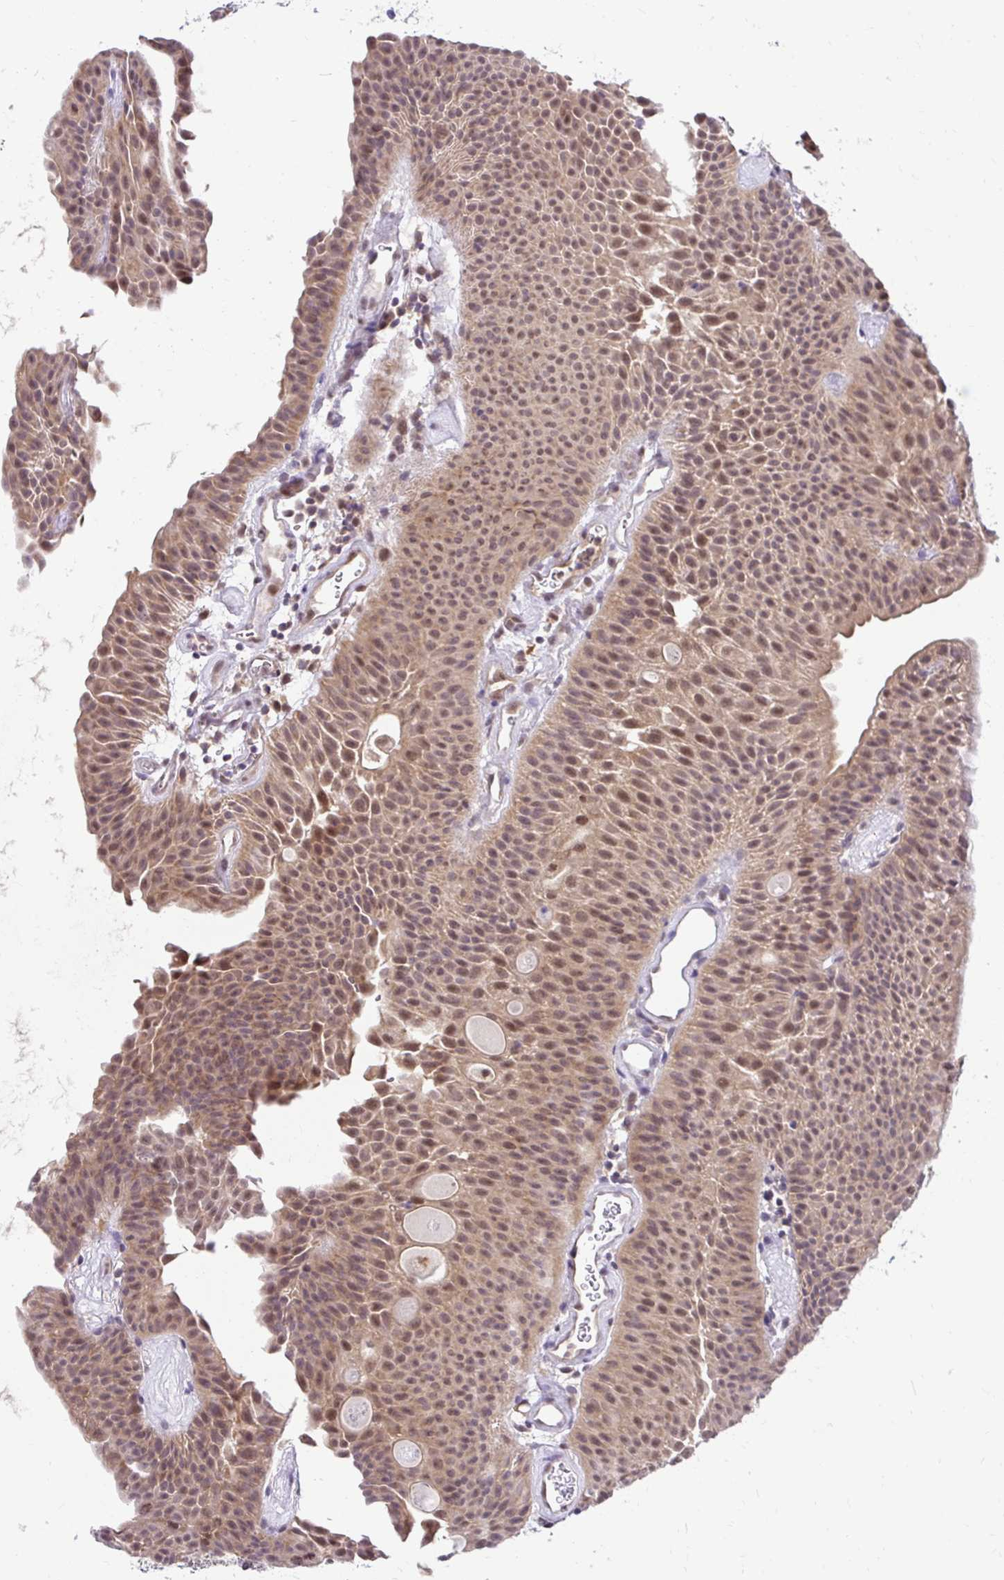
{"staining": {"intensity": "moderate", "quantity": ">75%", "location": "cytoplasmic/membranous,nuclear"}, "tissue": "urothelial cancer", "cell_type": "Tumor cells", "image_type": "cancer", "snomed": [{"axis": "morphology", "description": "Urothelial carcinoma, Low grade"}, {"axis": "topography", "description": "Urinary bladder"}], "caption": "Urothelial cancer was stained to show a protein in brown. There is medium levels of moderate cytoplasmic/membranous and nuclear staining in about >75% of tumor cells.", "gene": "PSMD3", "patient": {"sex": "female", "age": 60}}